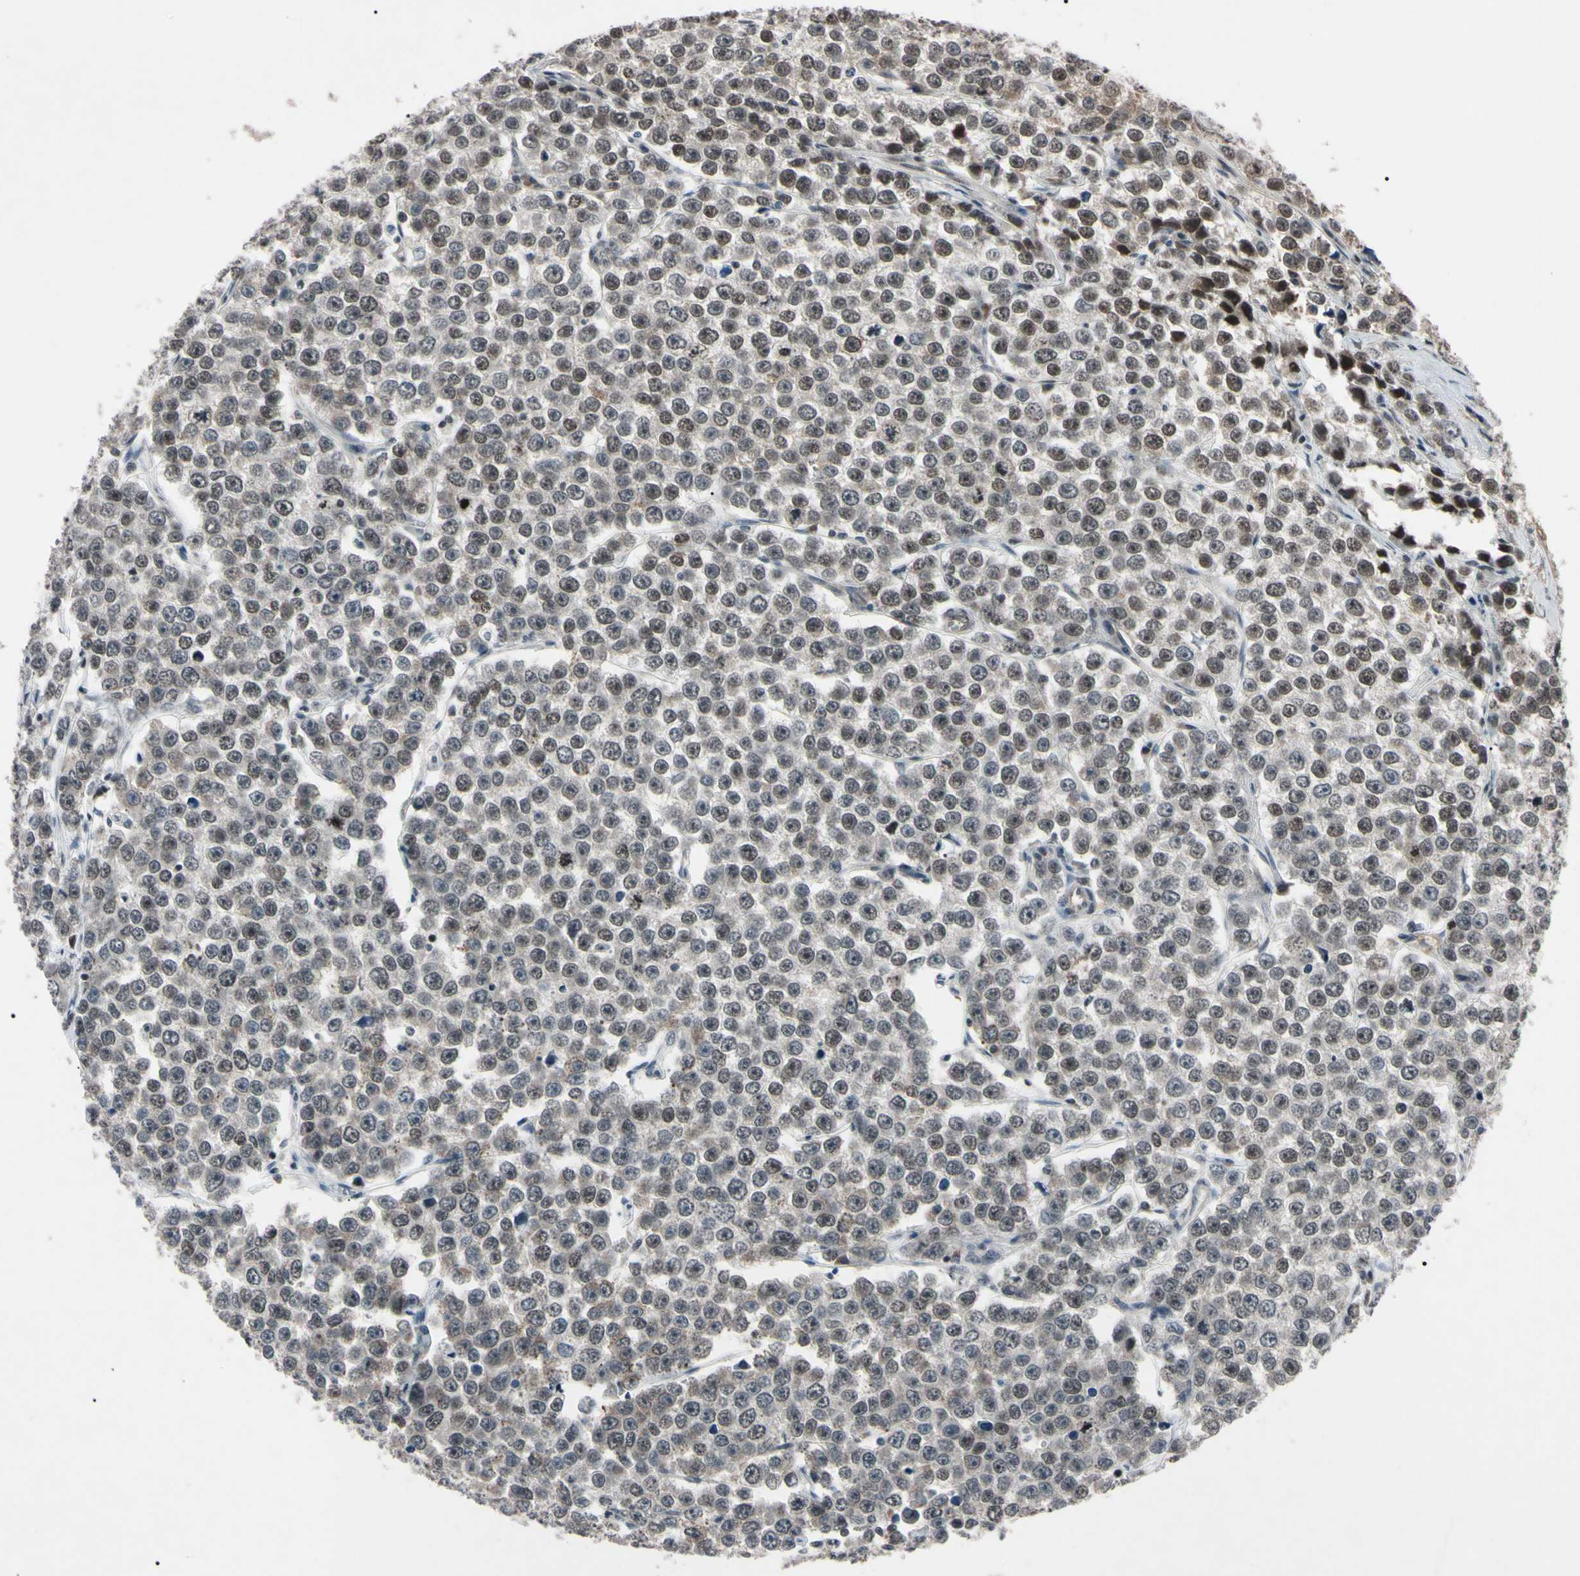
{"staining": {"intensity": "weak", "quantity": "<25%", "location": "nuclear"}, "tissue": "testis cancer", "cell_type": "Tumor cells", "image_type": "cancer", "snomed": [{"axis": "morphology", "description": "Seminoma, NOS"}, {"axis": "morphology", "description": "Carcinoma, Embryonal, NOS"}, {"axis": "topography", "description": "Testis"}], "caption": "This is an immunohistochemistry image of human testis embryonal carcinoma. There is no positivity in tumor cells.", "gene": "YY1", "patient": {"sex": "male", "age": 52}}